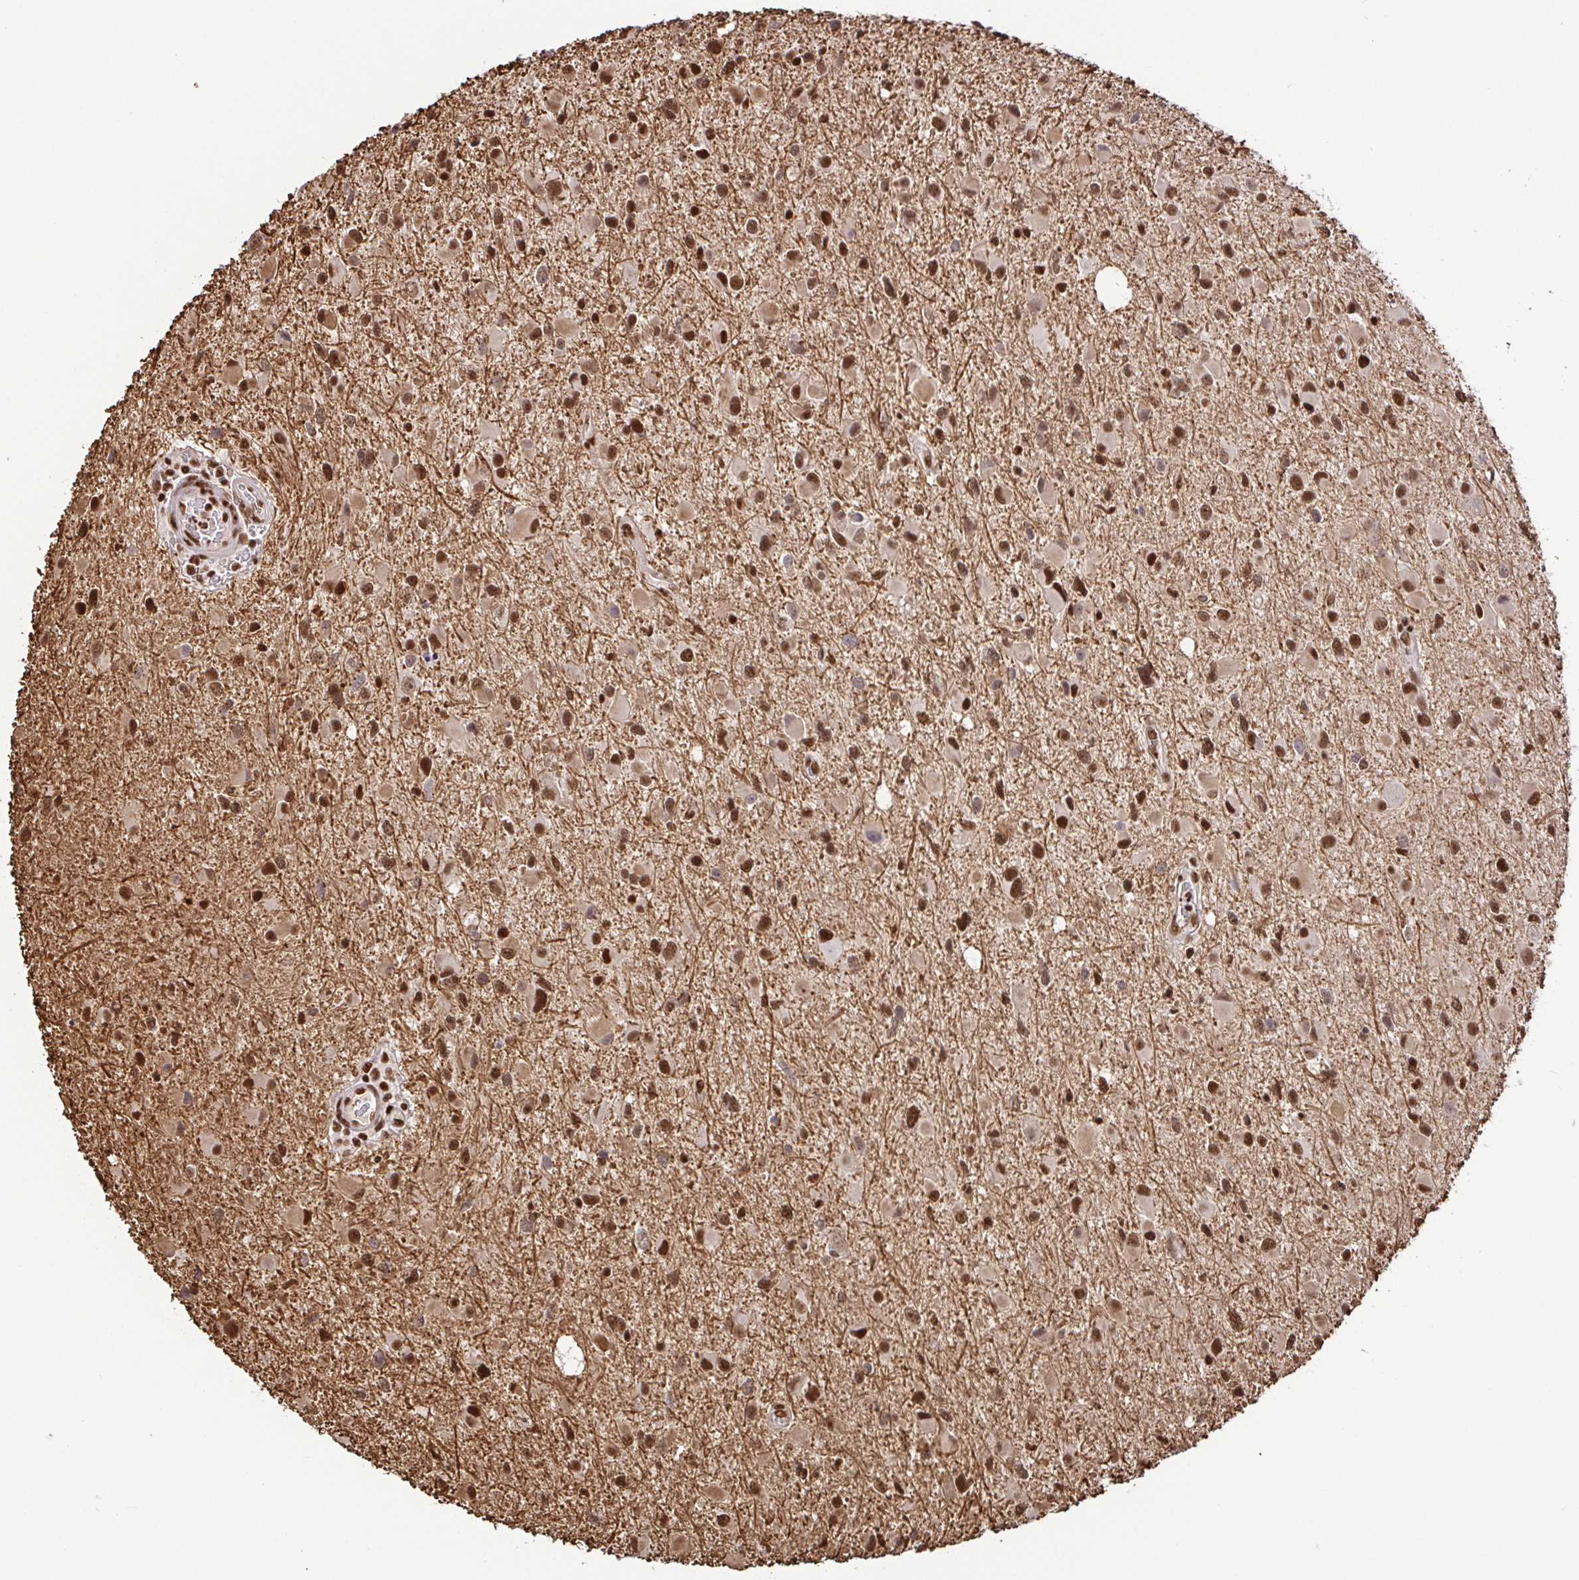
{"staining": {"intensity": "strong", "quantity": ">75%", "location": "nuclear"}, "tissue": "glioma", "cell_type": "Tumor cells", "image_type": "cancer", "snomed": [{"axis": "morphology", "description": "Glioma, malignant, Low grade"}, {"axis": "topography", "description": "Brain"}], "caption": "There is high levels of strong nuclear positivity in tumor cells of malignant glioma (low-grade), as demonstrated by immunohistochemical staining (brown color).", "gene": "SP3", "patient": {"sex": "female", "age": 32}}